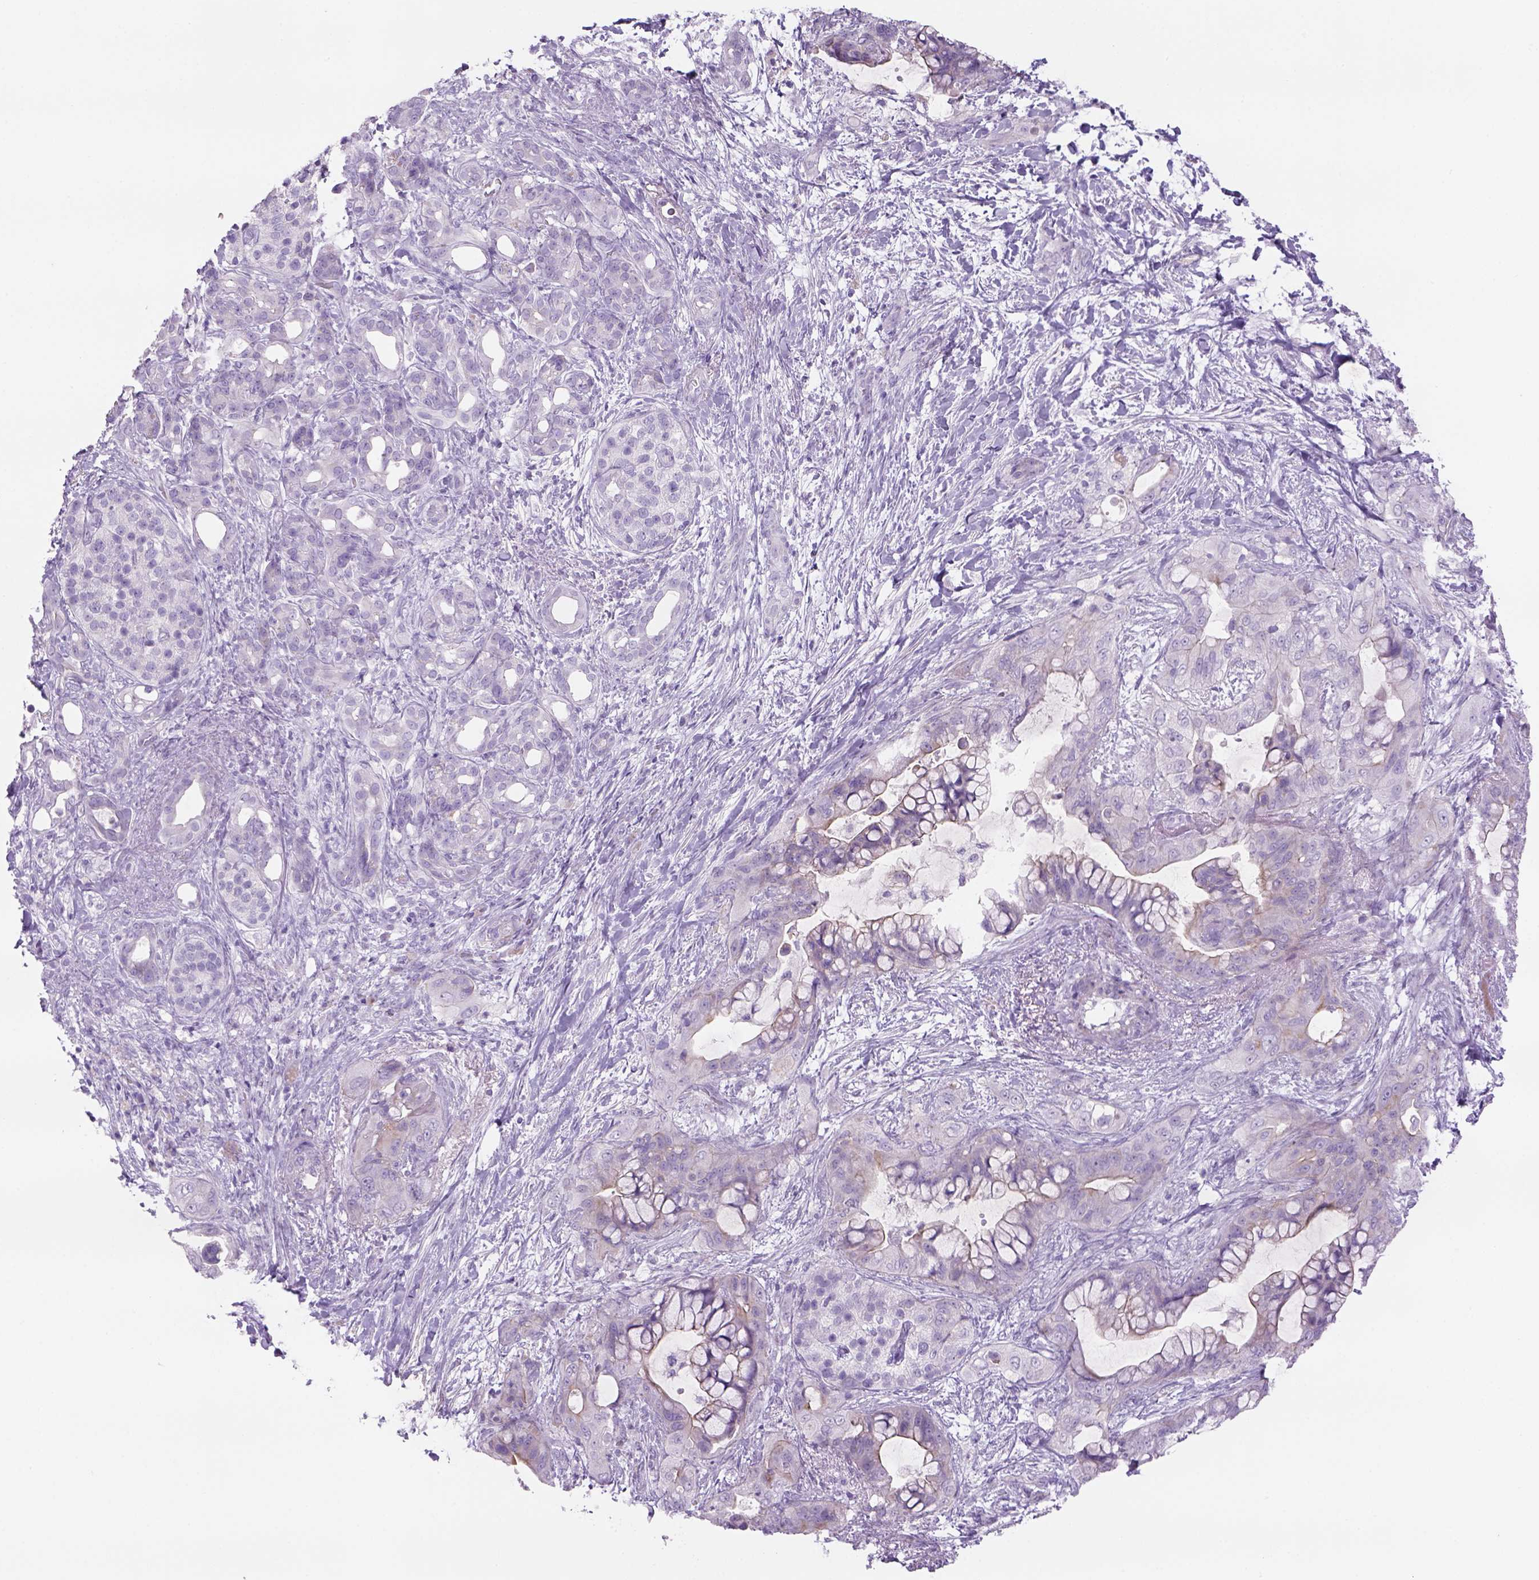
{"staining": {"intensity": "negative", "quantity": "none", "location": "none"}, "tissue": "pancreatic cancer", "cell_type": "Tumor cells", "image_type": "cancer", "snomed": [{"axis": "morphology", "description": "Adenocarcinoma, NOS"}, {"axis": "topography", "description": "Pancreas"}], "caption": "Tumor cells are negative for protein expression in human pancreatic cancer.", "gene": "TENM4", "patient": {"sex": "male", "age": 71}}